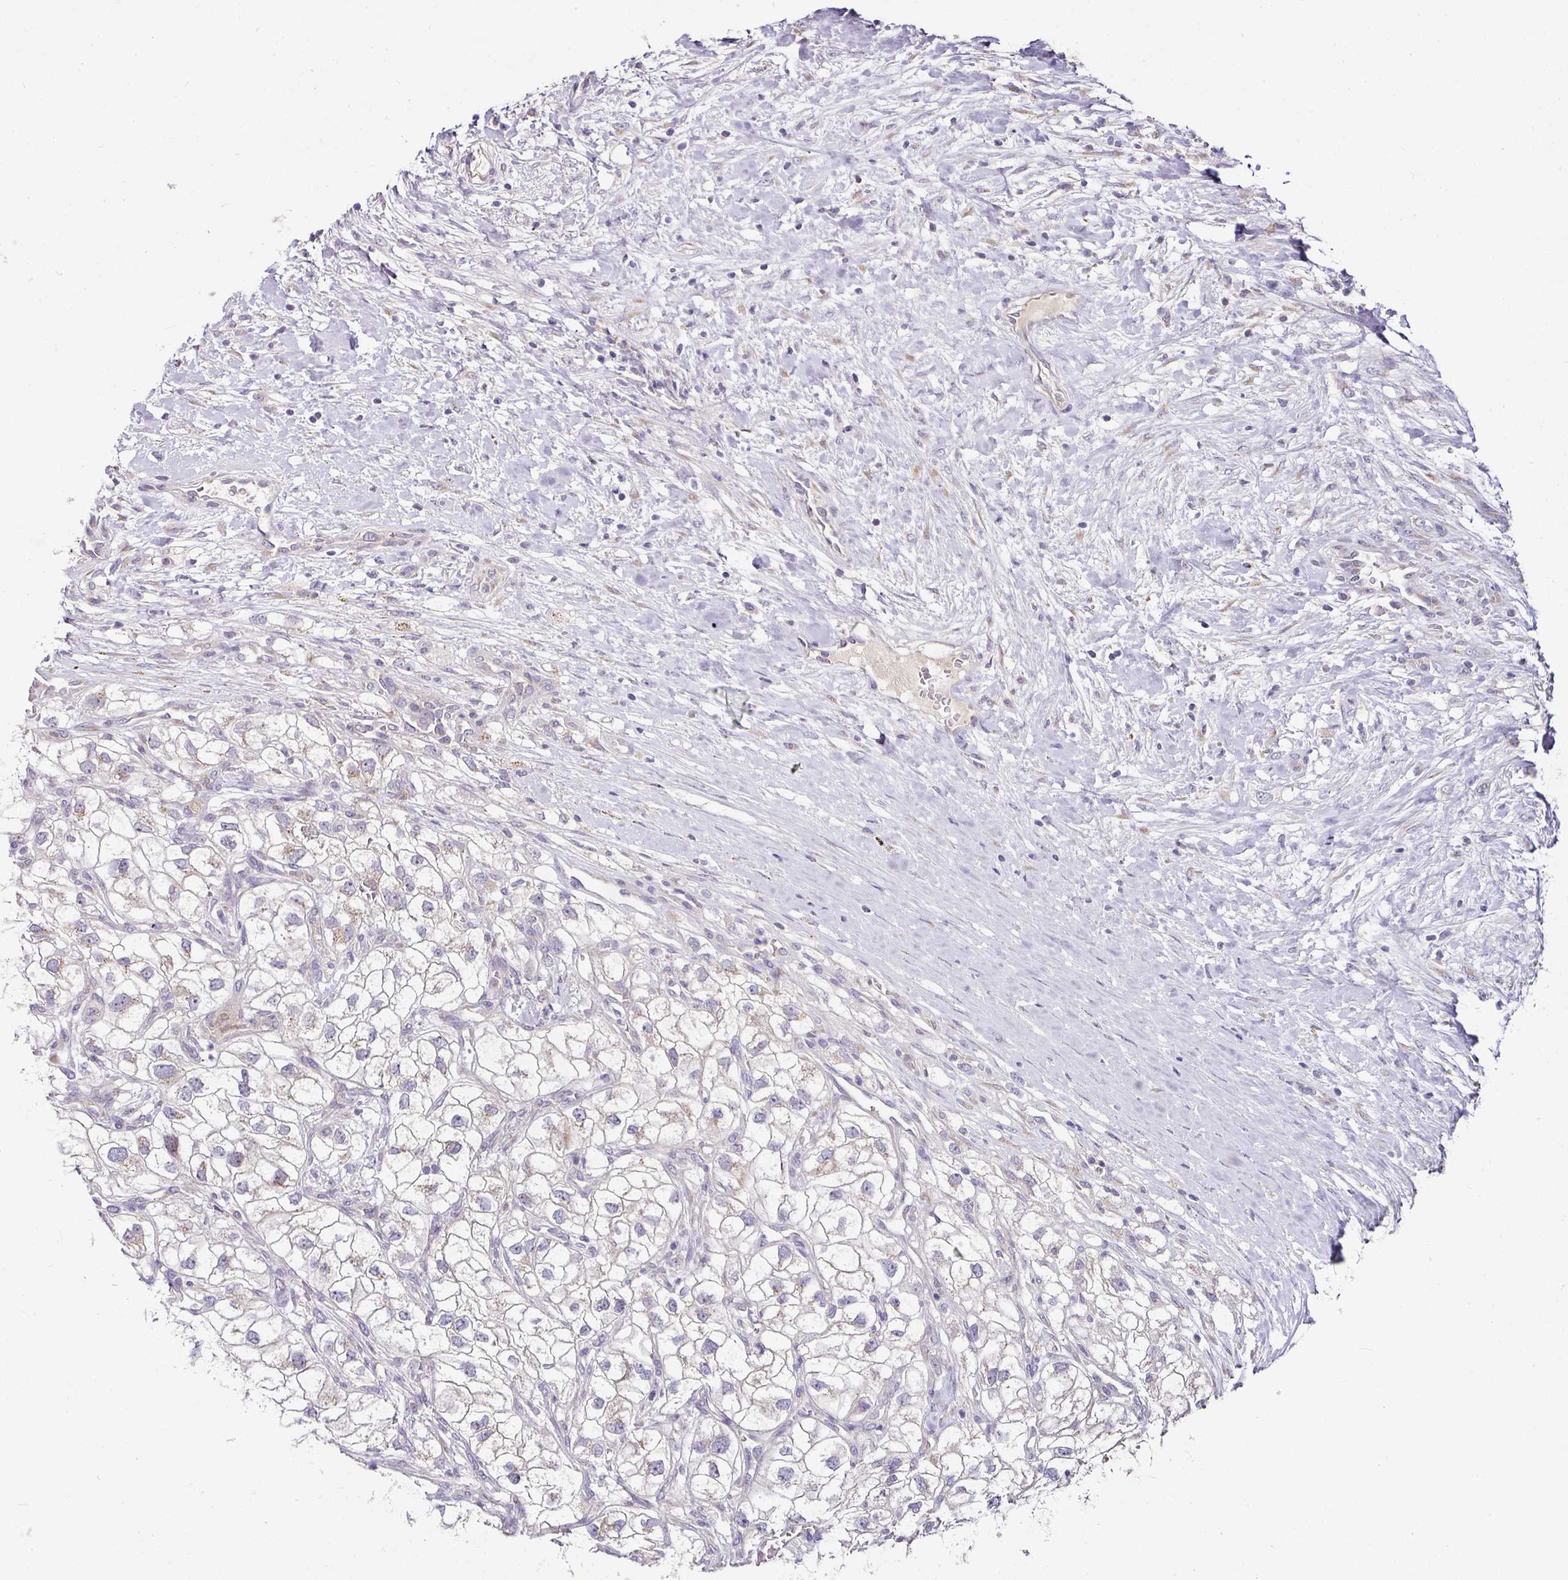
{"staining": {"intensity": "negative", "quantity": "none", "location": "none"}, "tissue": "renal cancer", "cell_type": "Tumor cells", "image_type": "cancer", "snomed": [{"axis": "morphology", "description": "Adenocarcinoma, NOS"}, {"axis": "topography", "description": "Kidney"}], "caption": "Human renal adenocarcinoma stained for a protein using immunohistochemistry (IHC) reveals no expression in tumor cells.", "gene": "SKIC2", "patient": {"sex": "male", "age": 59}}